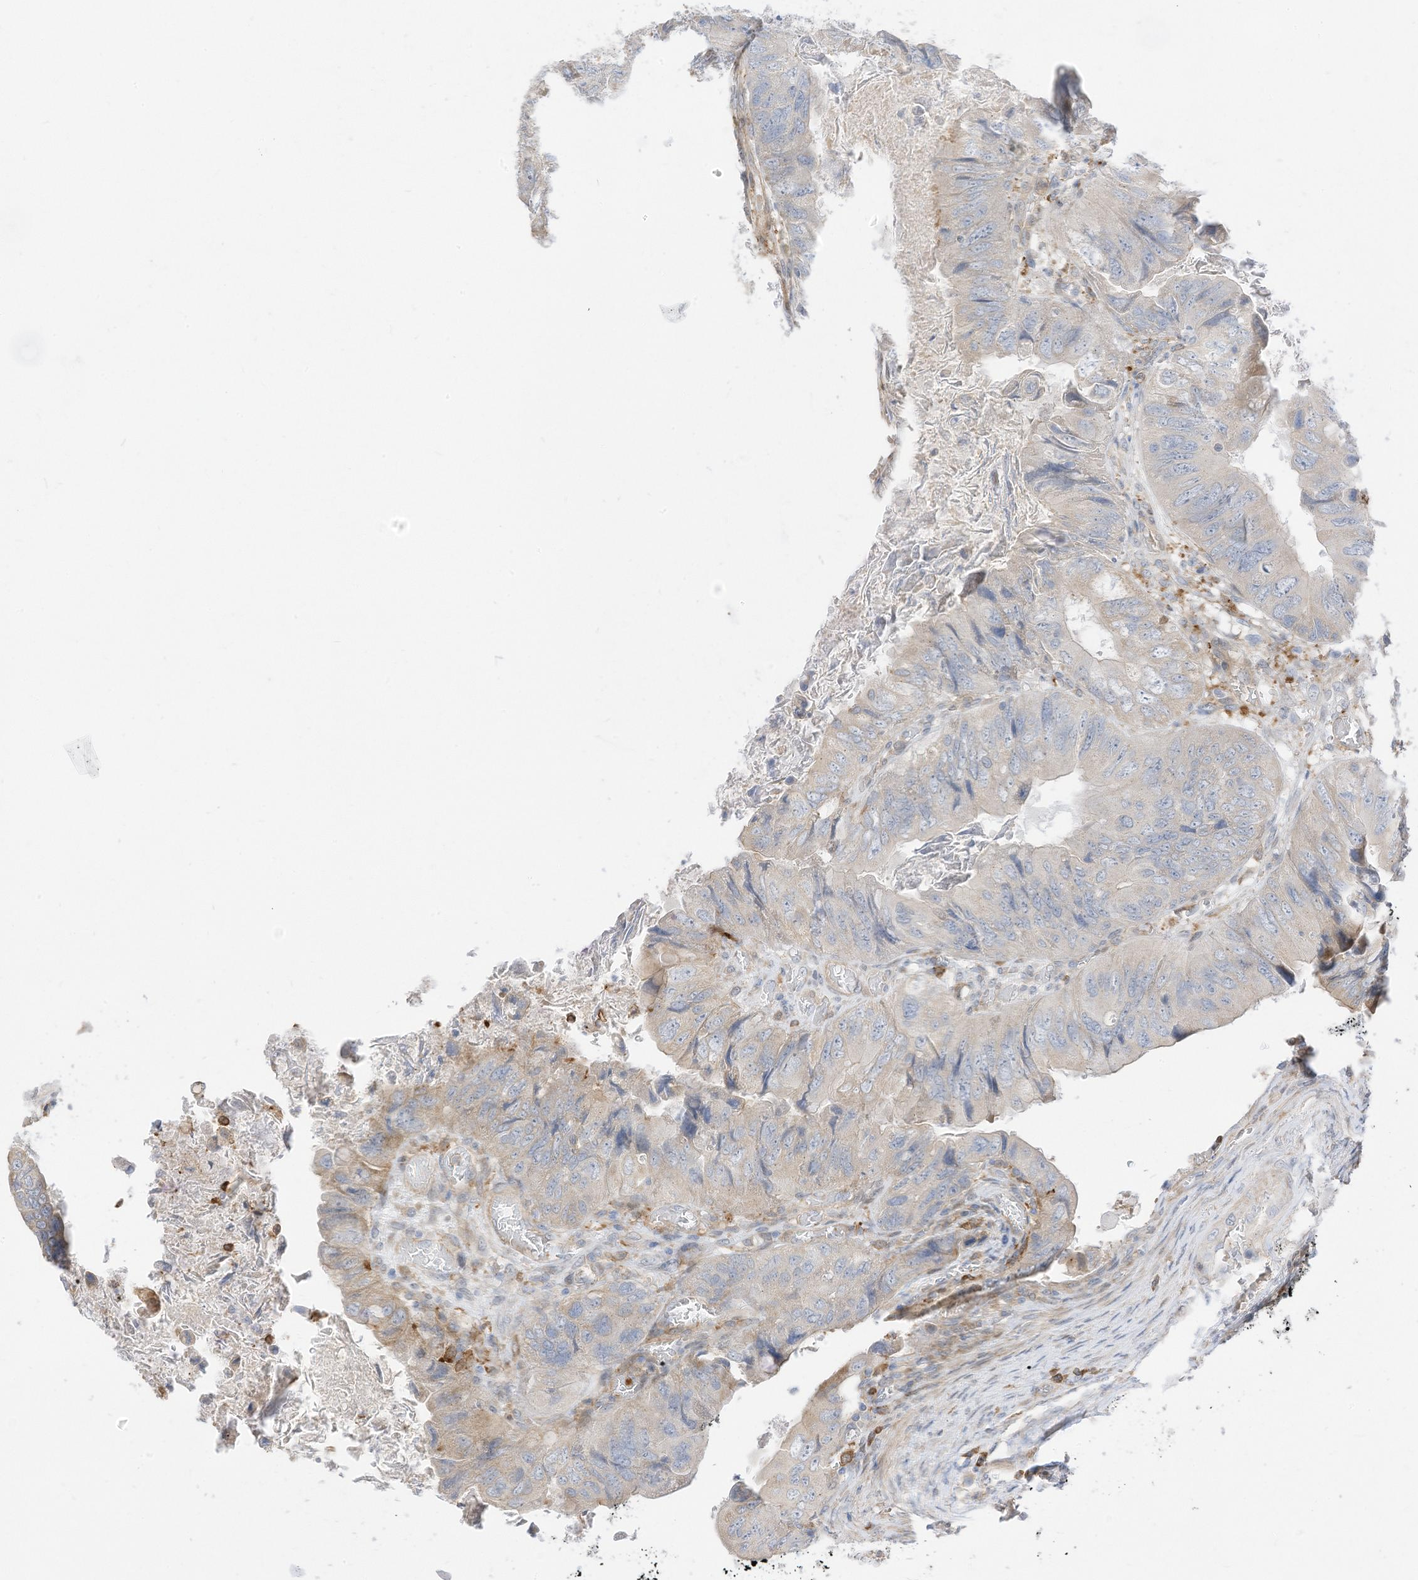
{"staining": {"intensity": "negative", "quantity": "none", "location": "none"}, "tissue": "colorectal cancer", "cell_type": "Tumor cells", "image_type": "cancer", "snomed": [{"axis": "morphology", "description": "Adenocarcinoma, NOS"}, {"axis": "topography", "description": "Rectum"}], "caption": "An immunohistochemistry histopathology image of colorectal cancer (adenocarcinoma) is shown. There is no staining in tumor cells of colorectal cancer (adenocarcinoma). (DAB (3,3'-diaminobenzidine) immunohistochemistry visualized using brightfield microscopy, high magnification).", "gene": "ATP13A1", "patient": {"sex": "male", "age": 63}}